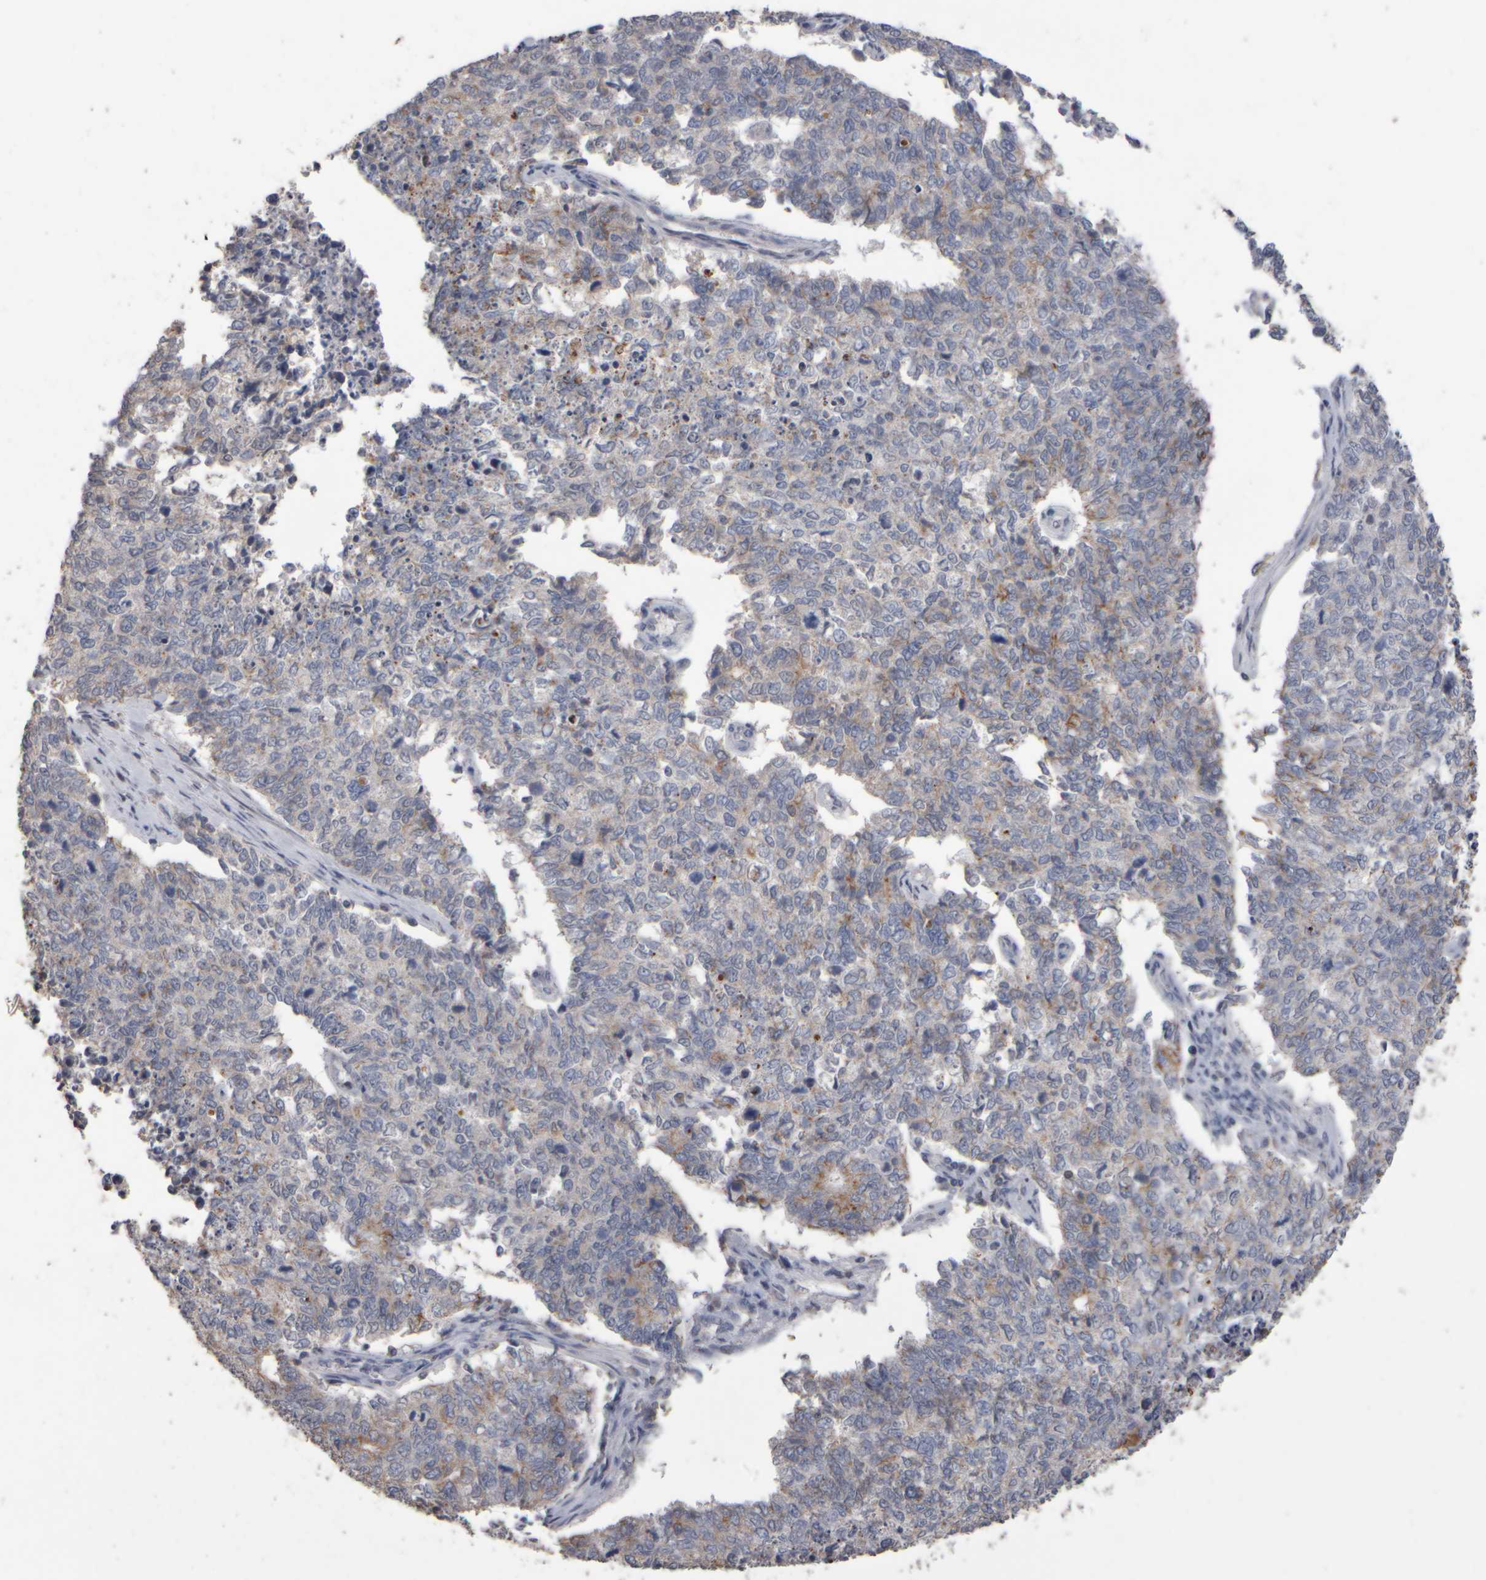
{"staining": {"intensity": "moderate", "quantity": "<25%", "location": "cytoplasmic/membranous"}, "tissue": "cervical cancer", "cell_type": "Tumor cells", "image_type": "cancer", "snomed": [{"axis": "morphology", "description": "Squamous cell carcinoma, NOS"}, {"axis": "topography", "description": "Cervix"}], "caption": "A micrograph showing moderate cytoplasmic/membranous staining in about <25% of tumor cells in cervical cancer (squamous cell carcinoma), as visualized by brown immunohistochemical staining.", "gene": "EPHX2", "patient": {"sex": "female", "age": 63}}